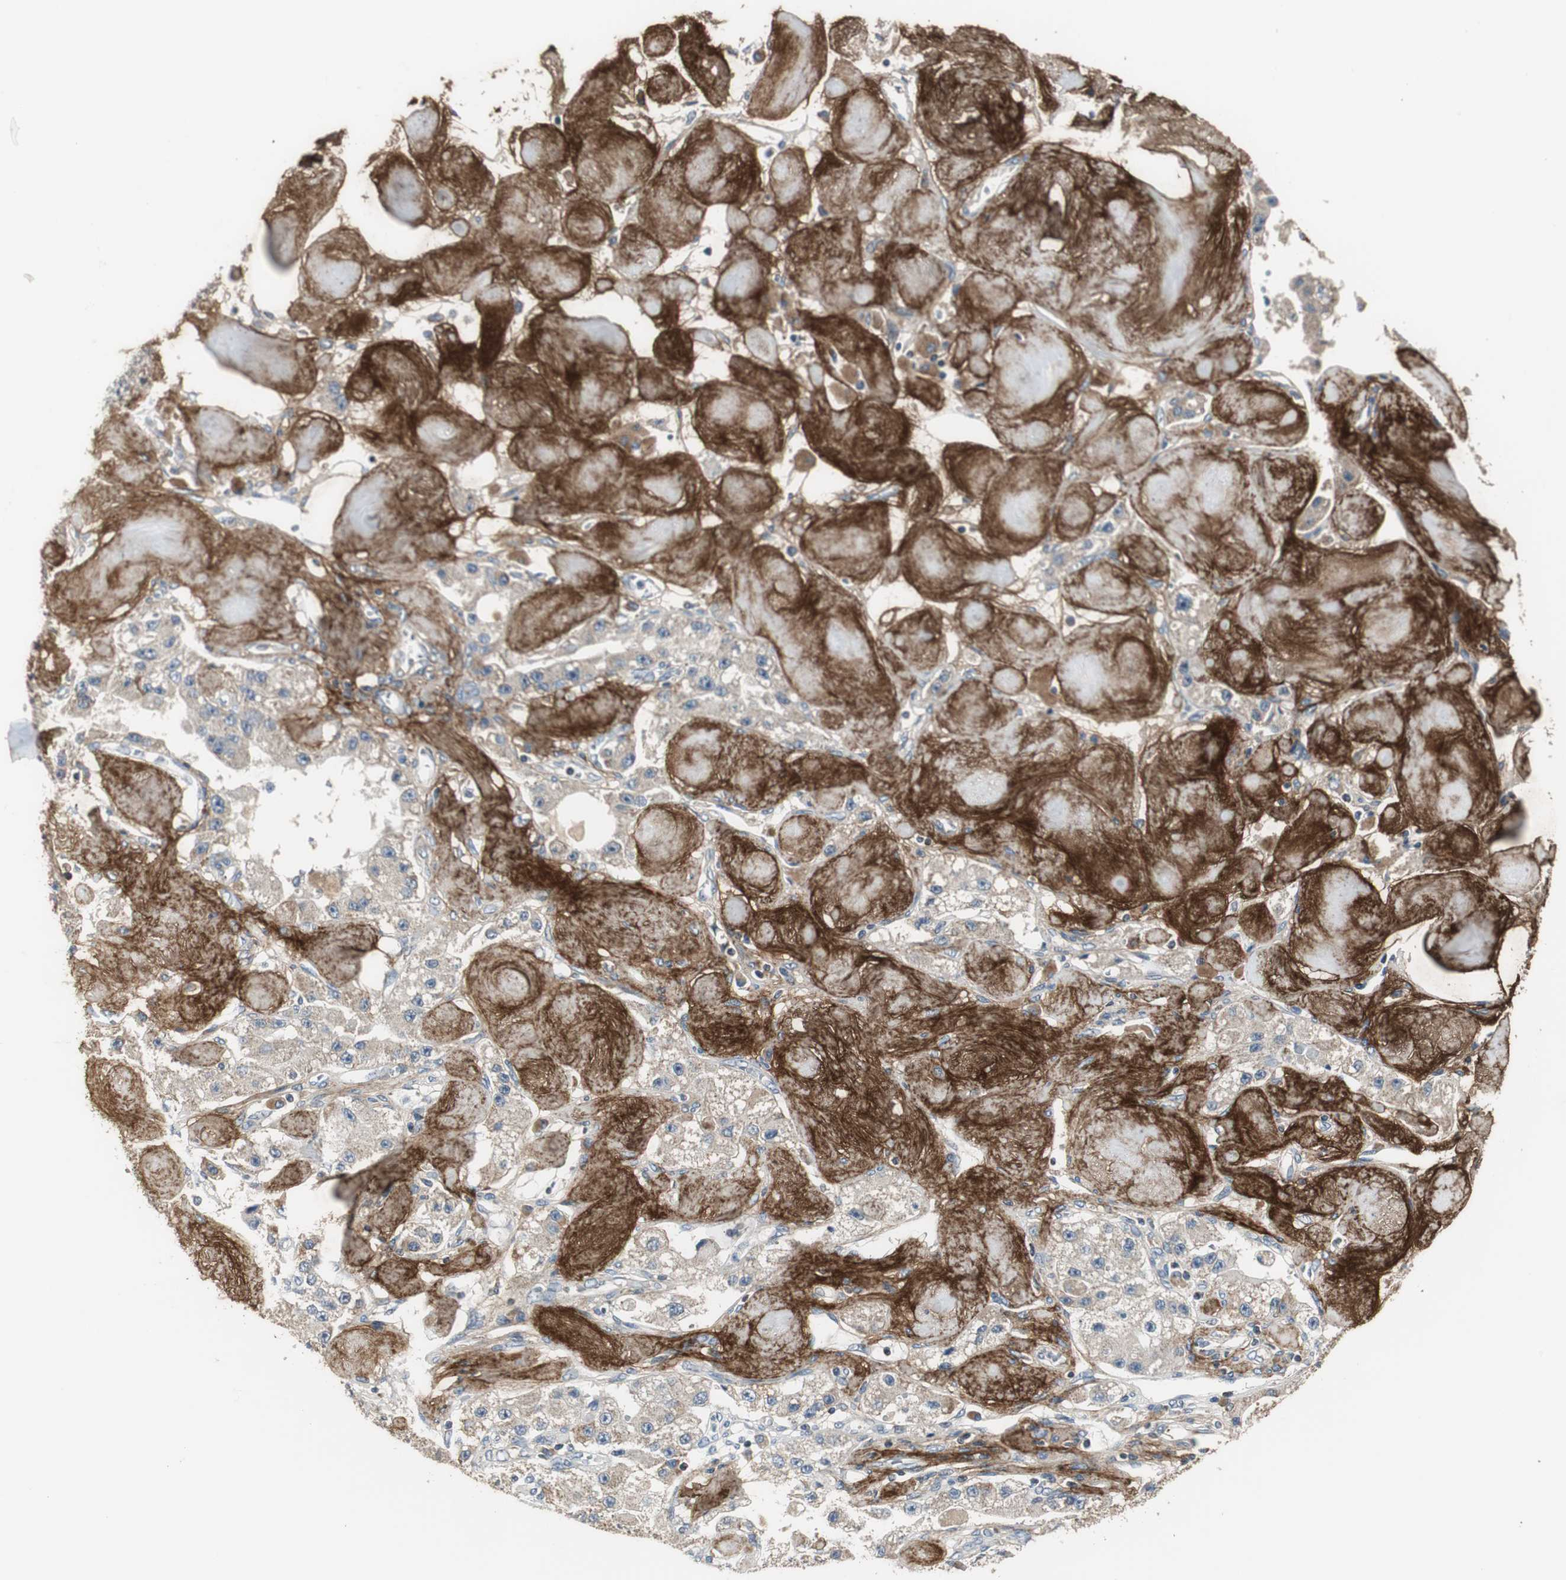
{"staining": {"intensity": "strong", "quantity": ">75%", "location": "cytoplasmic/membranous"}, "tissue": "carcinoid", "cell_type": "Tumor cells", "image_type": "cancer", "snomed": [{"axis": "morphology", "description": "Carcinoid, malignant, NOS"}, {"axis": "topography", "description": "Pancreas"}], "caption": "A high amount of strong cytoplasmic/membranous staining is appreciated in about >75% of tumor cells in carcinoid tissue.", "gene": "MSTO1", "patient": {"sex": "male", "age": 41}}